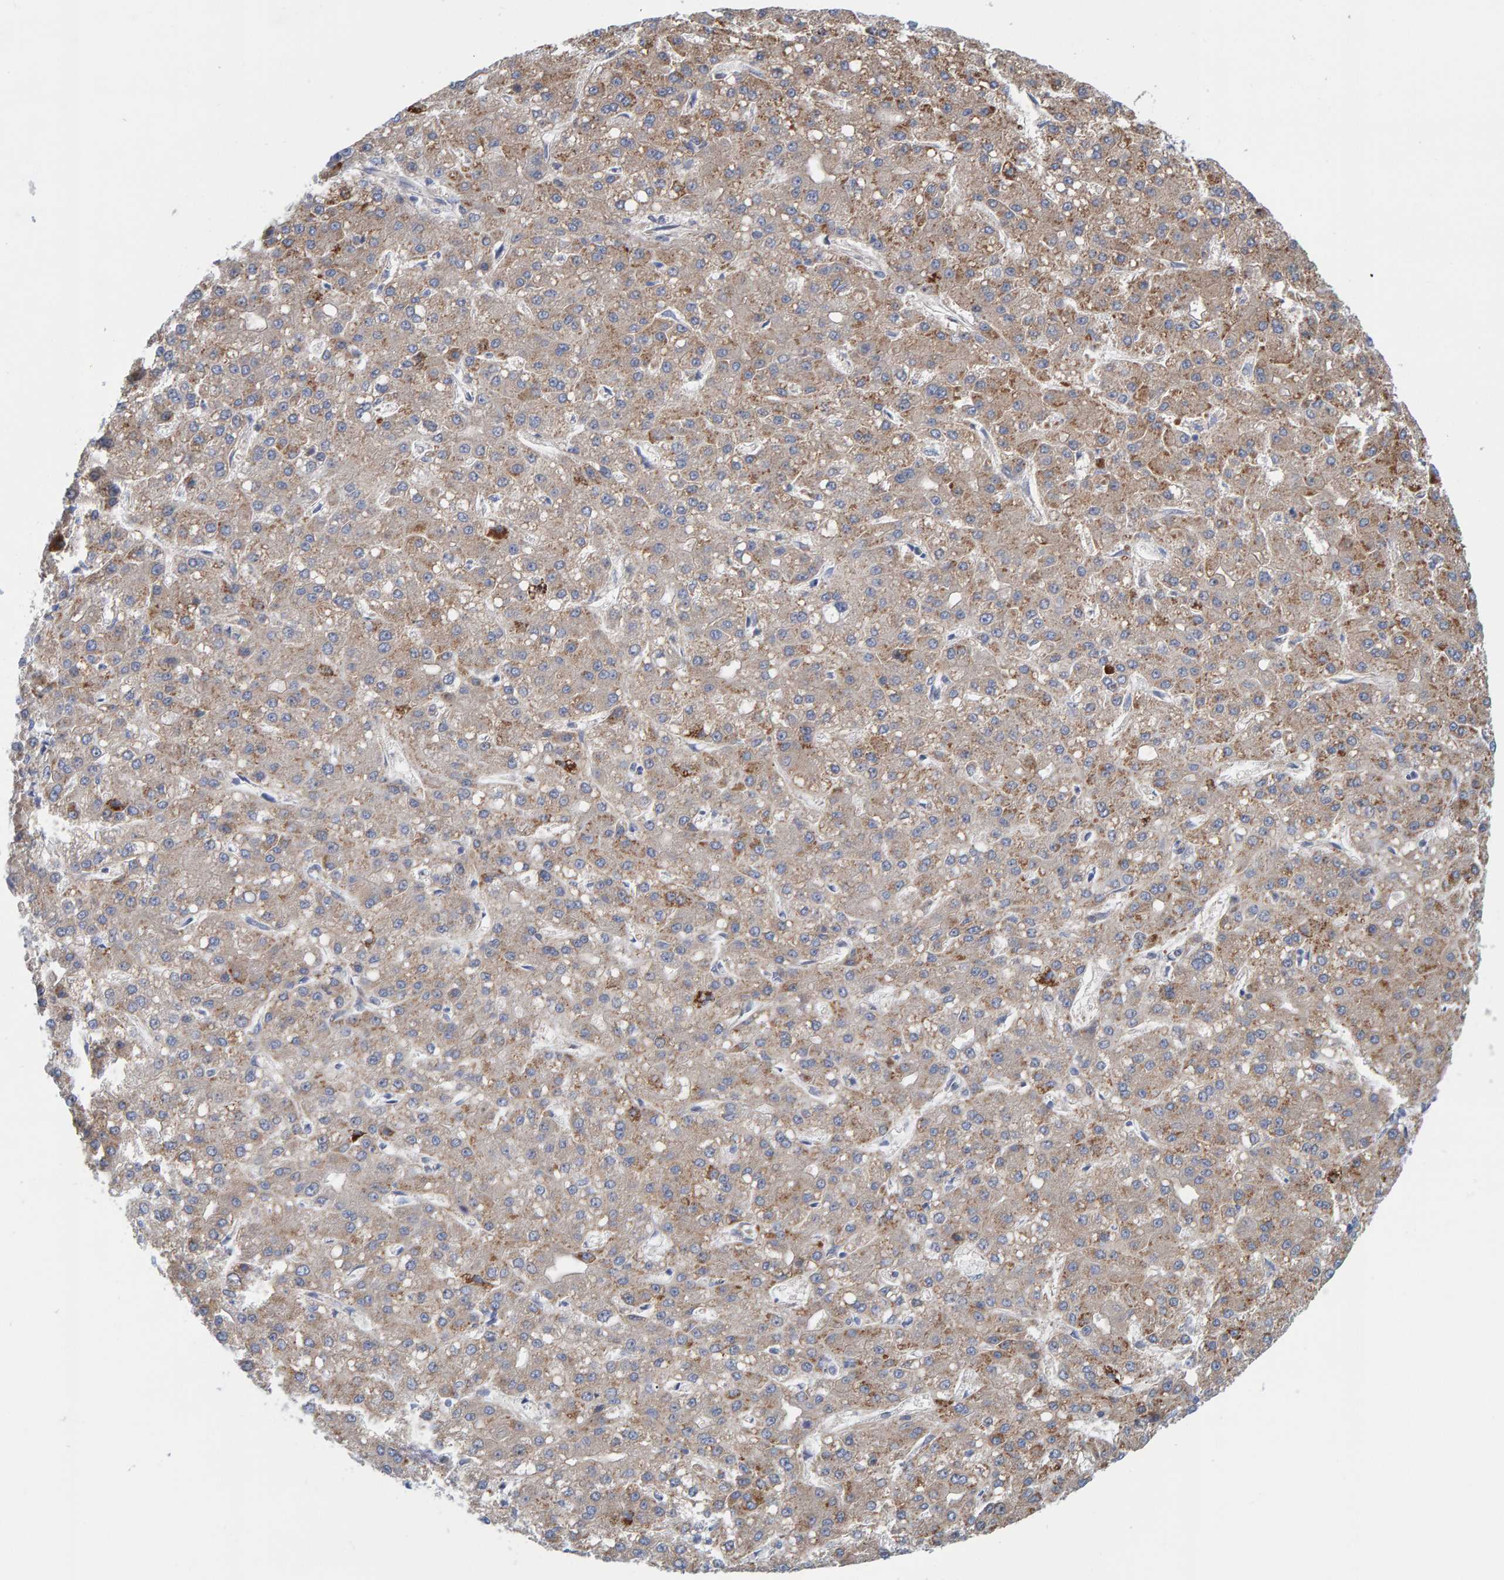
{"staining": {"intensity": "weak", "quantity": ">75%", "location": "cytoplasmic/membranous"}, "tissue": "liver cancer", "cell_type": "Tumor cells", "image_type": "cancer", "snomed": [{"axis": "morphology", "description": "Carcinoma, Hepatocellular, NOS"}, {"axis": "topography", "description": "Liver"}], "caption": "This histopathology image reveals immunohistochemistry (IHC) staining of liver hepatocellular carcinoma, with low weak cytoplasmic/membranous staining in about >75% of tumor cells.", "gene": "ZC3H3", "patient": {"sex": "male", "age": 67}}